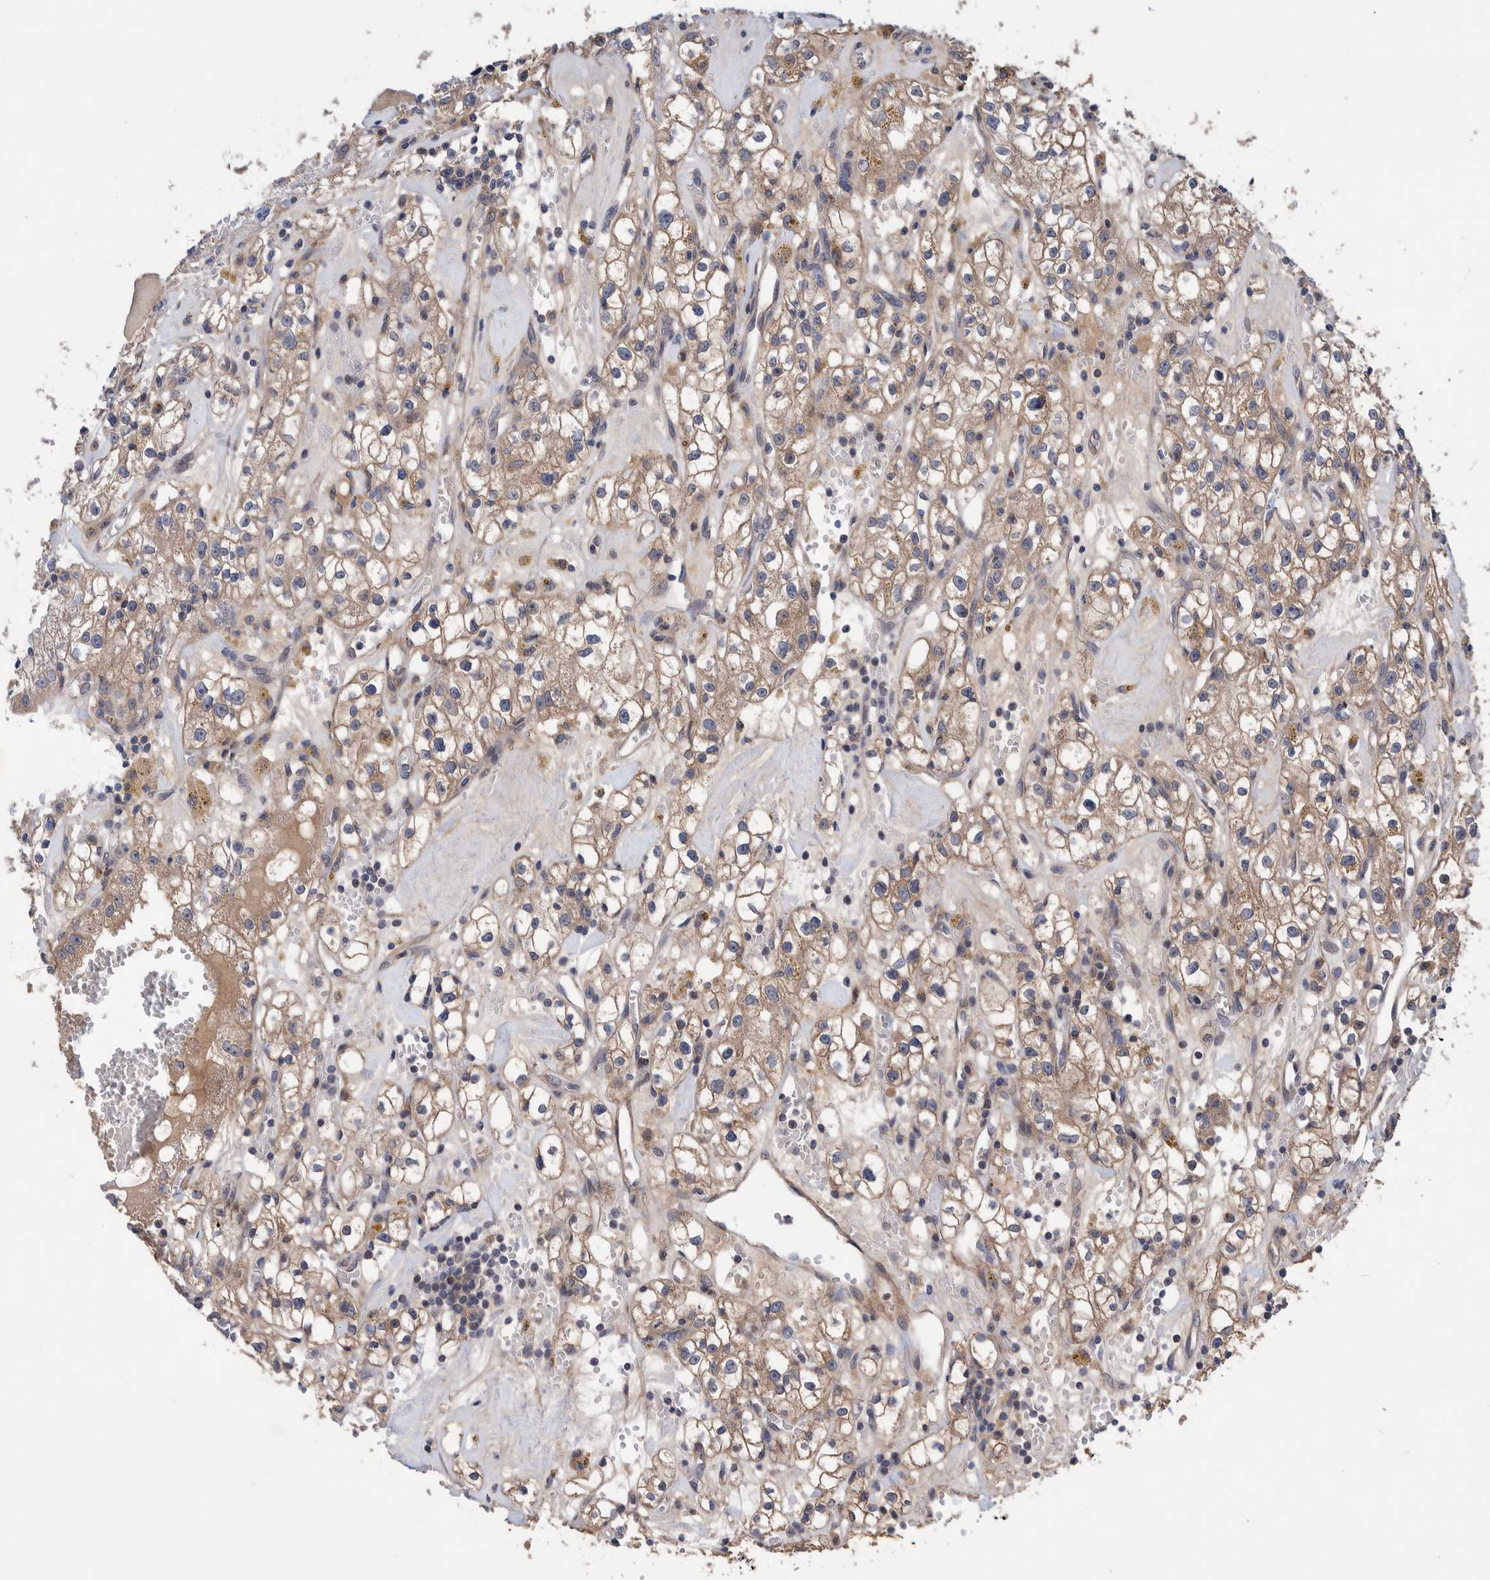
{"staining": {"intensity": "weak", "quantity": ">75%", "location": "cytoplasmic/membranous"}, "tissue": "renal cancer", "cell_type": "Tumor cells", "image_type": "cancer", "snomed": [{"axis": "morphology", "description": "Adenocarcinoma, NOS"}, {"axis": "topography", "description": "Kidney"}], "caption": "Tumor cells reveal weak cytoplasmic/membranous positivity in about >75% of cells in renal adenocarcinoma.", "gene": "PIK3R6", "patient": {"sex": "male", "age": 56}}